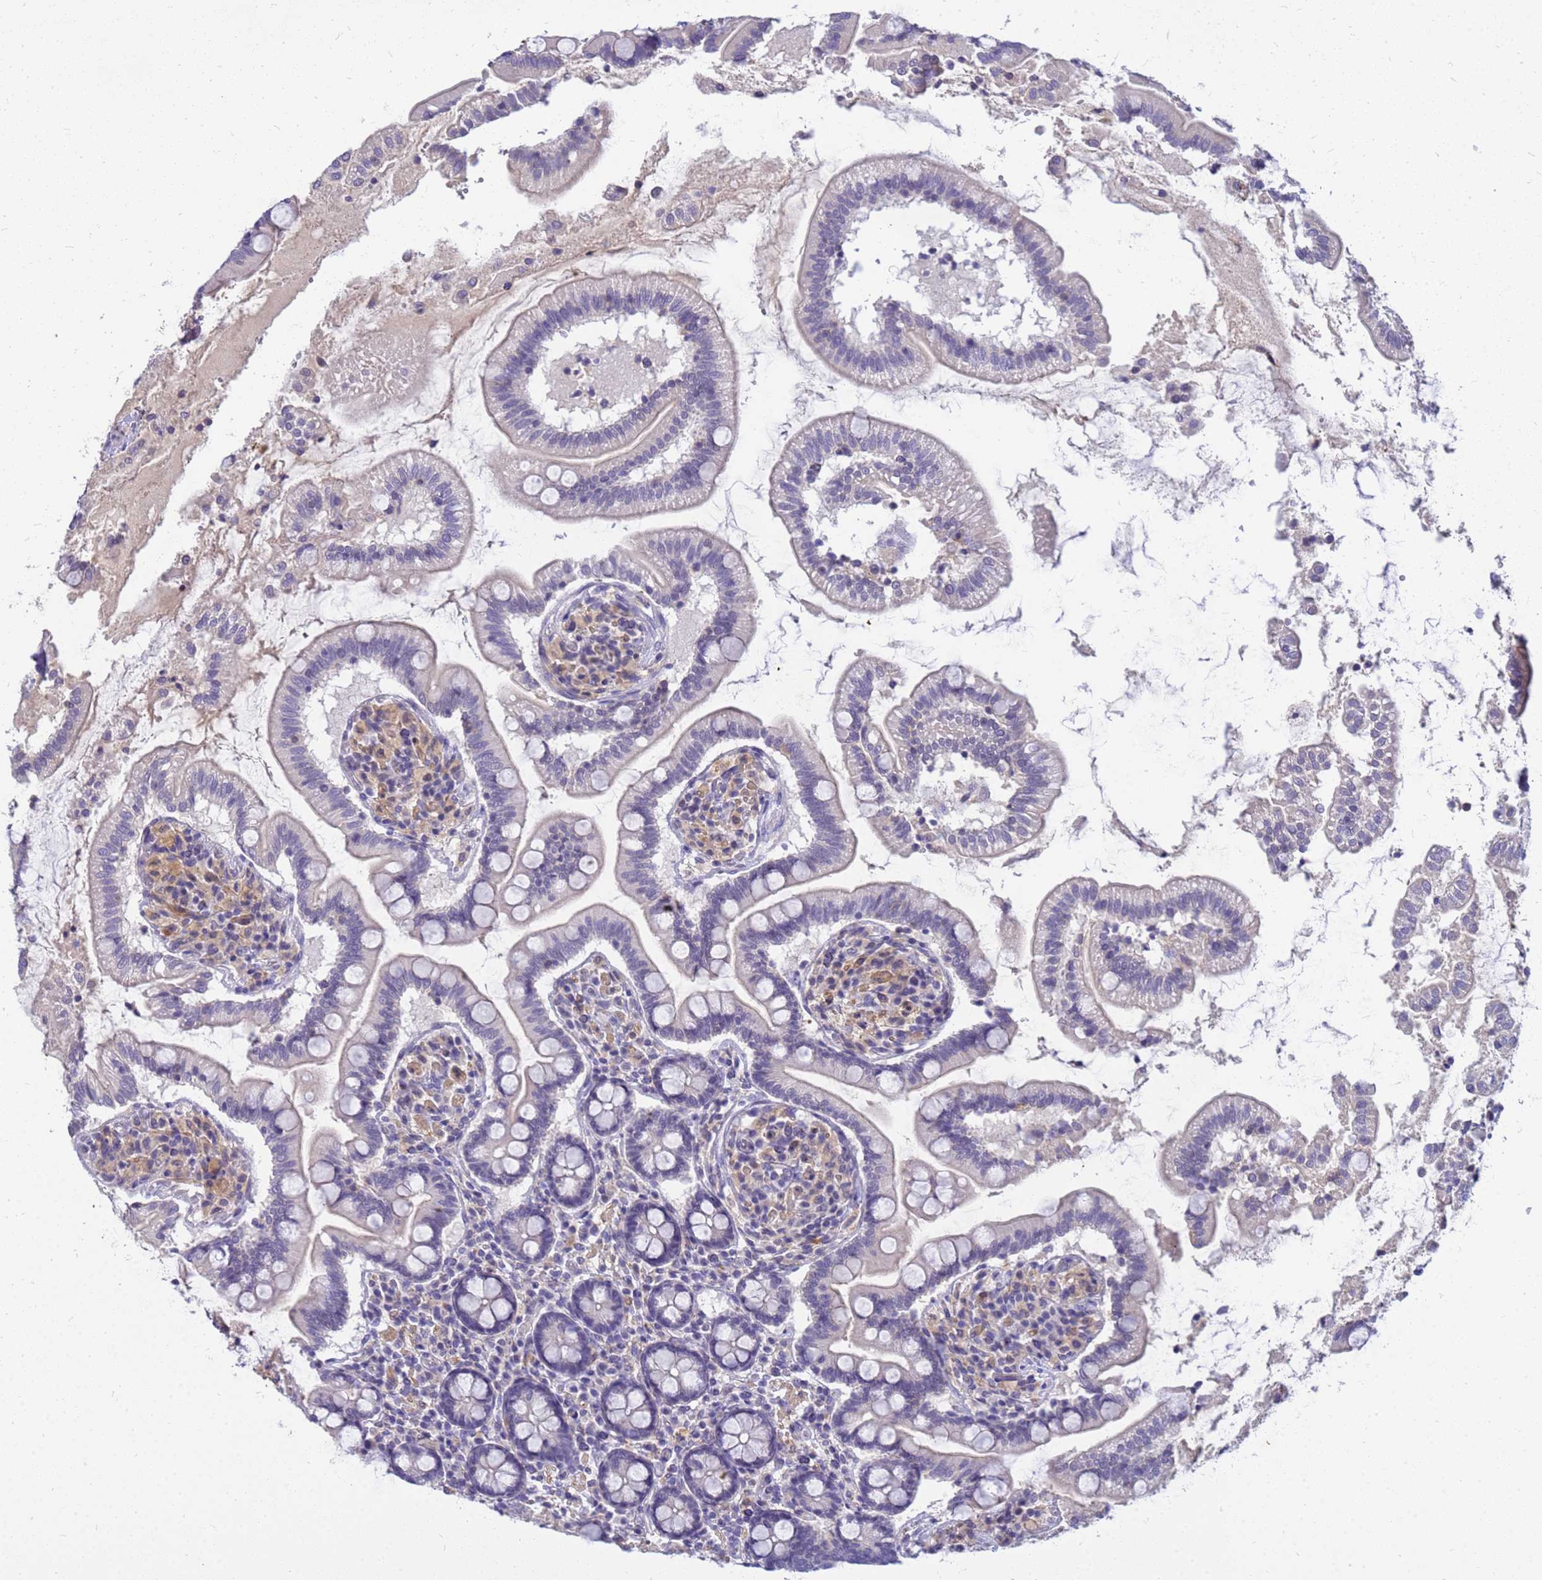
{"staining": {"intensity": "negative", "quantity": "none", "location": "none"}, "tissue": "small intestine", "cell_type": "Glandular cells", "image_type": "normal", "snomed": [{"axis": "morphology", "description": "Normal tissue, NOS"}, {"axis": "topography", "description": "Small intestine"}], "caption": "An image of small intestine stained for a protein demonstrates no brown staining in glandular cells. The staining was performed using DAB (3,3'-diaminobenzidine) to visualize the protein expression in brown, while the nuclei were stained in blue with hematoxylin (Magnification: 20x).", "gene": "SRGAP3", "patient": {"sex": "female", "age": 64}}